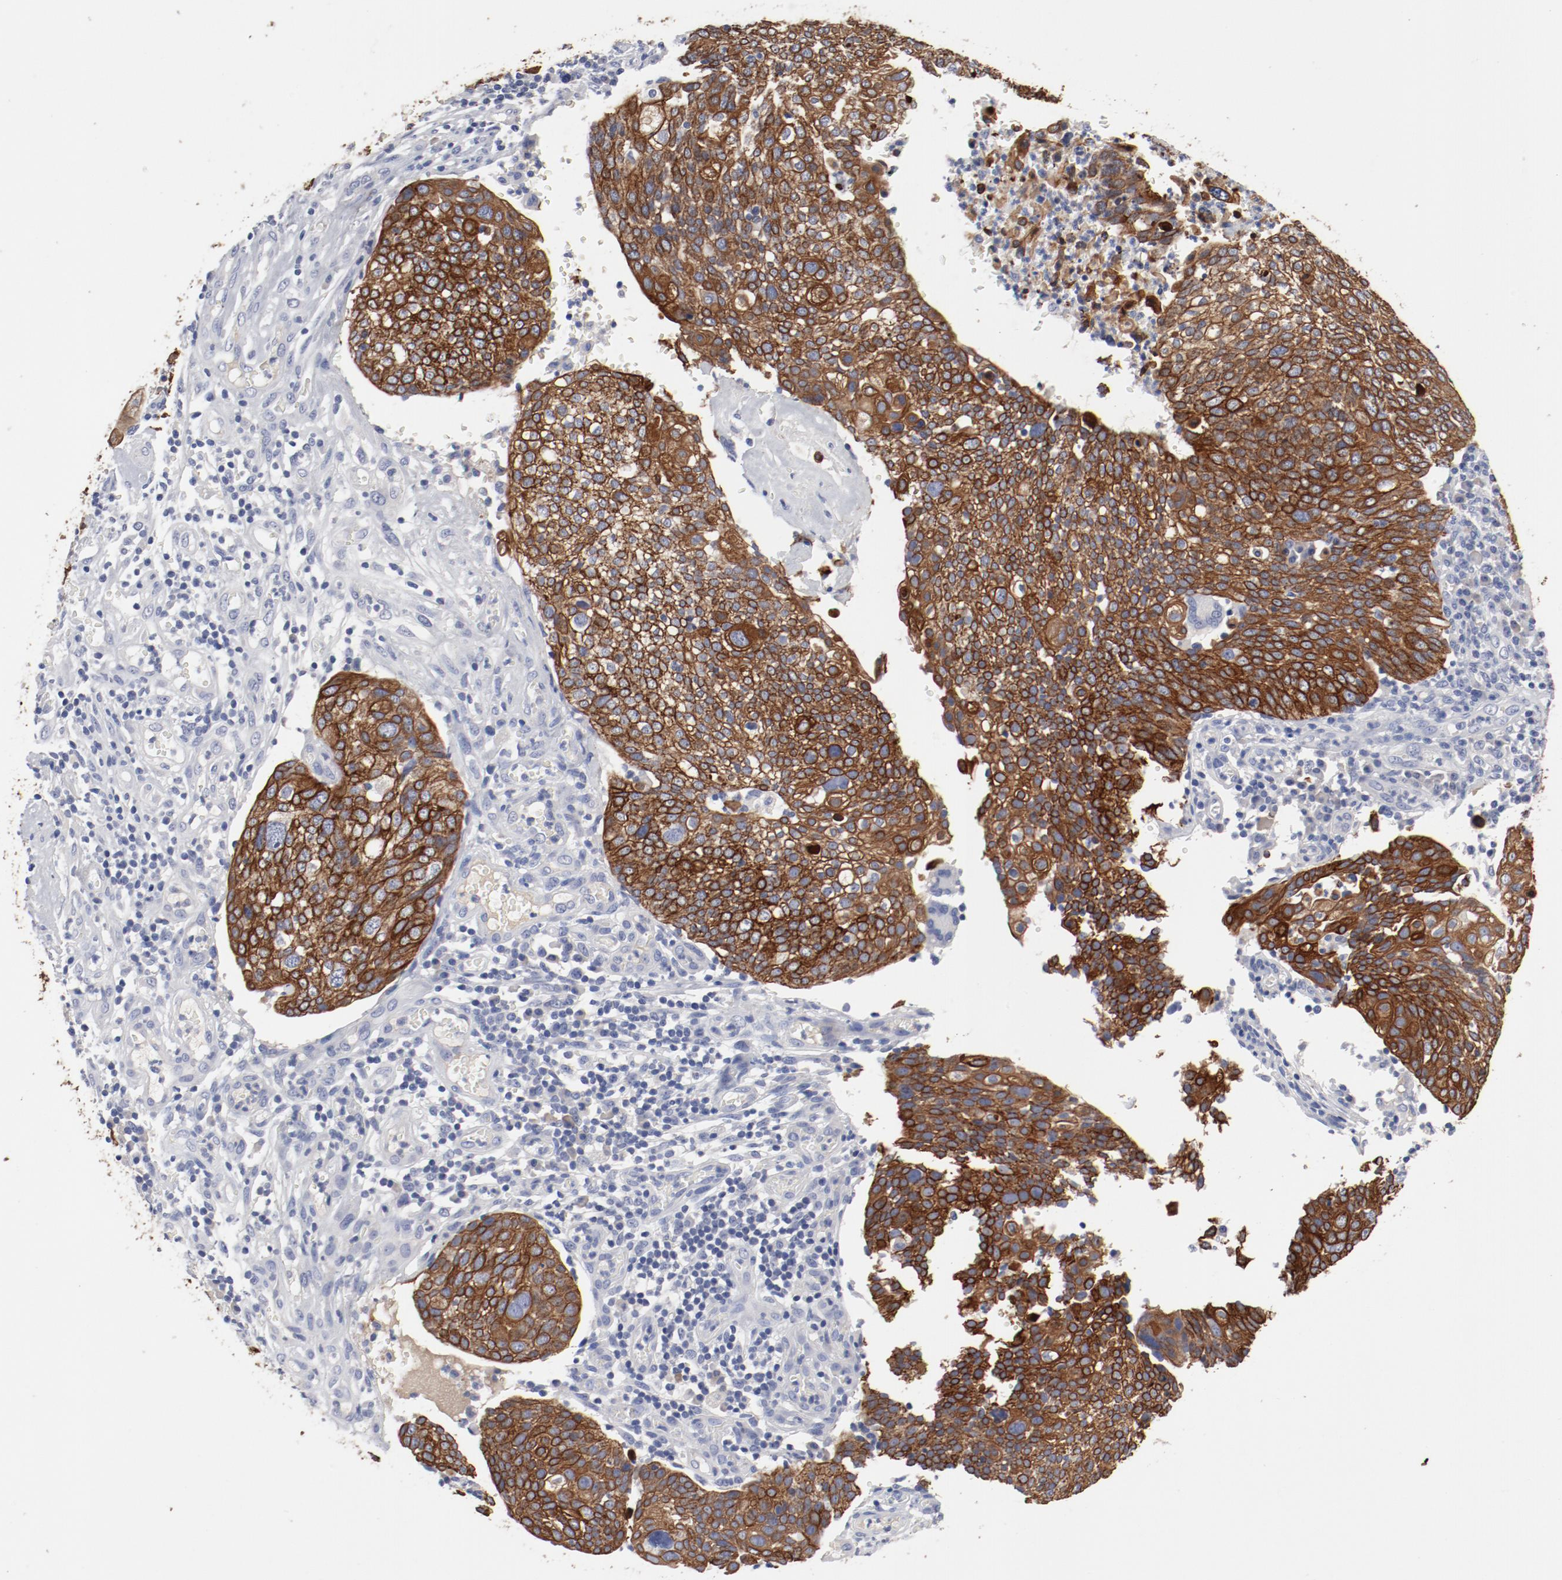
{"staining": {"intensity": "strong", "quantity": ">75%", "location": "cytoplasmic/membranous"}, "tissue": "cervical cancer", "cell_type": "Tumor cells", "image_type": "cancer", "snomed": [{"axis": "morphology", "description": "Squamous cell carcinoma, NOS"}, {"axis": "topography", "description": "Cervix"}], "caption": "Squamous cell carcinoma (cervical) tissue reveals strong cytoplasmic/membranous positivity in approximately >75% of tumor cells", "gene": "TSPAN6", "patient": {"sex": "female", "age": 40}}